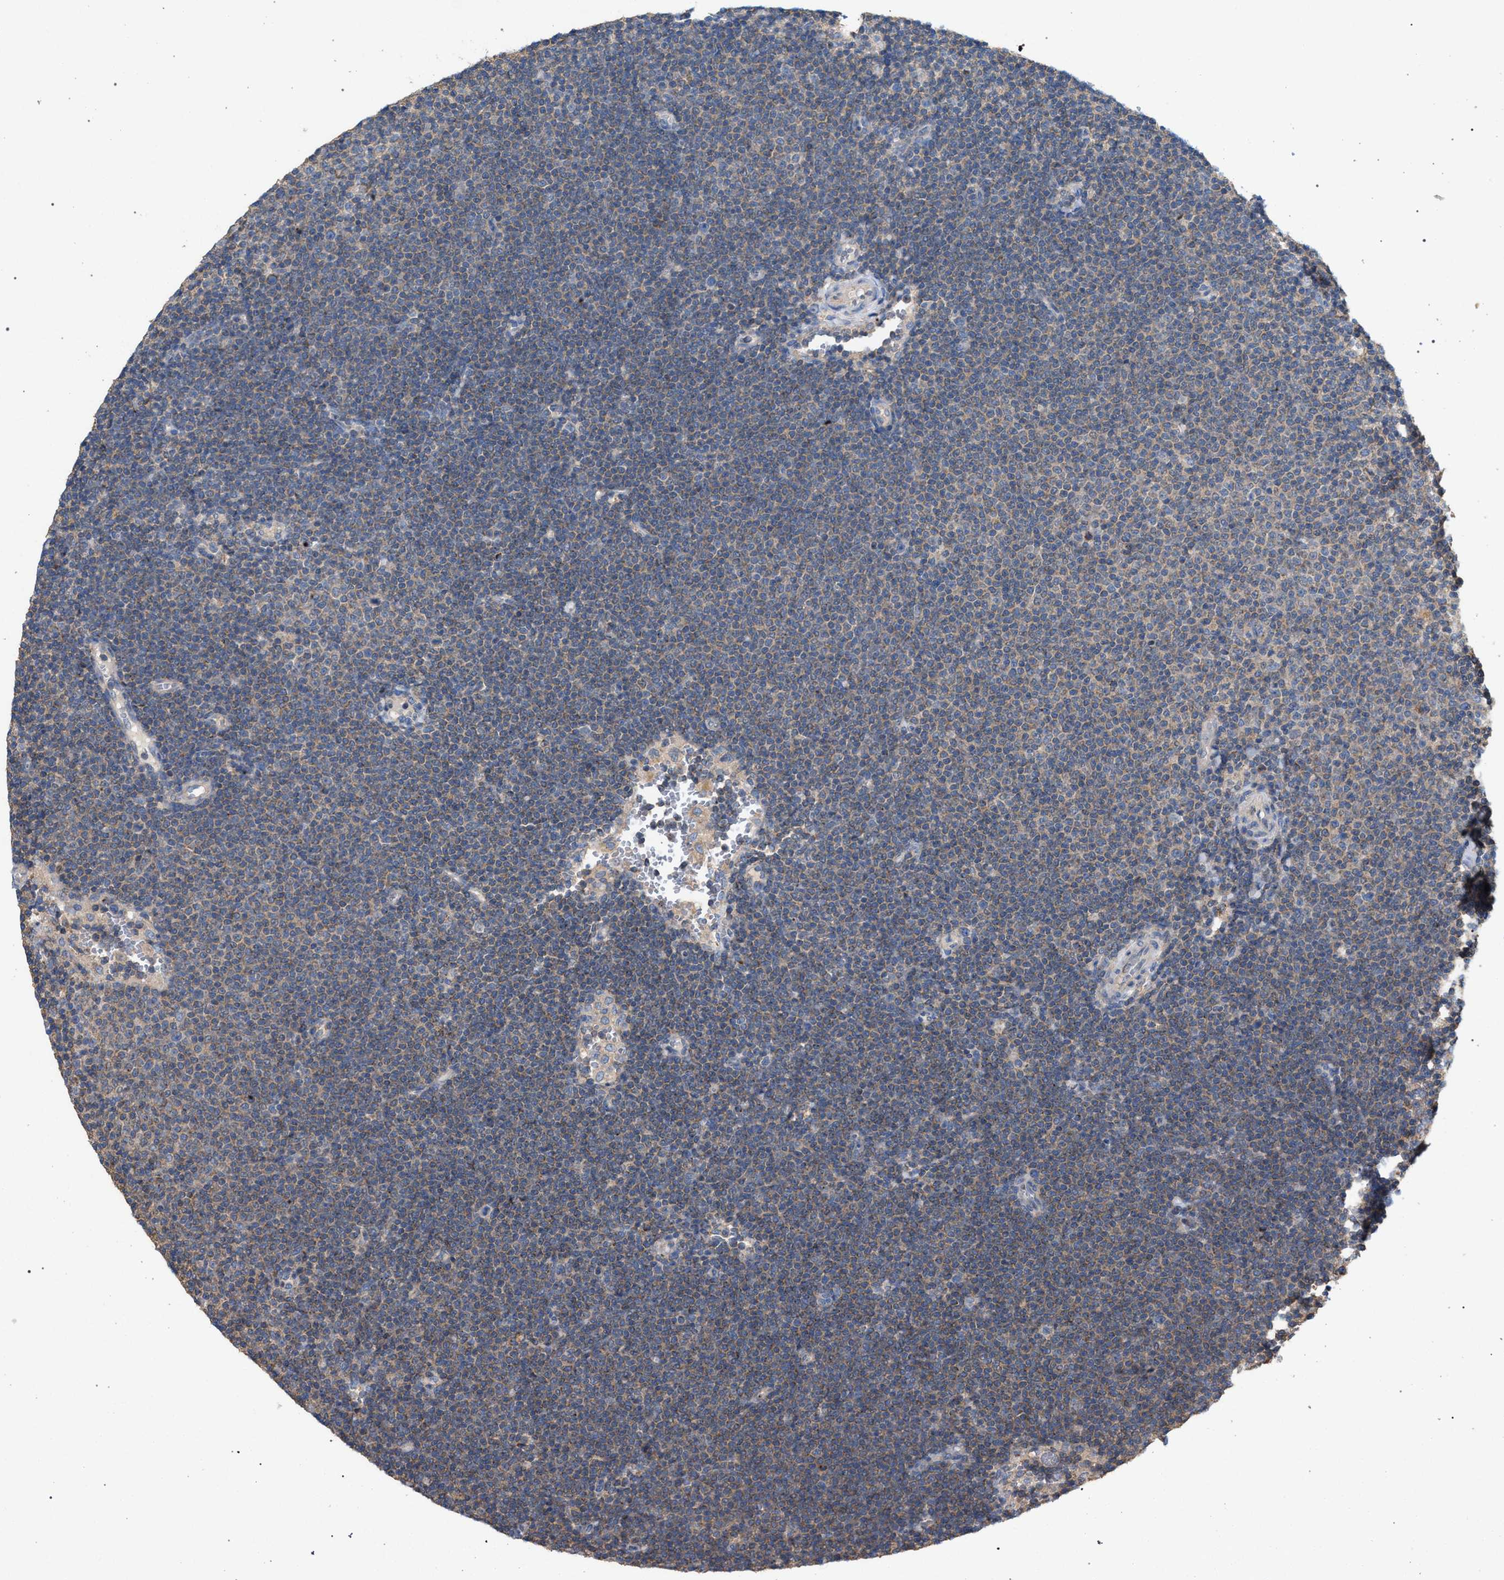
{"staining": {"intensity": "weak", "quantity": "<25%", "location": "cytoplasmic/membranous"}, "tissue": "lymphoma", "cell_type": "Tumor cells", "image_type": "cancer", "snomed": [{"axis": "morphology", "description": "Malignant lymphoma, non-Hodgkin's type, Low grade"}, {"axis": "topography", "description": "Lymph node"}], "caption": "Tumor cells show no significant positivity in malignant lymphoma, non-Hodgkin's type (low-grade).", "gene": "VPS13A", "patient": {"sex": "female", "age": 53}}